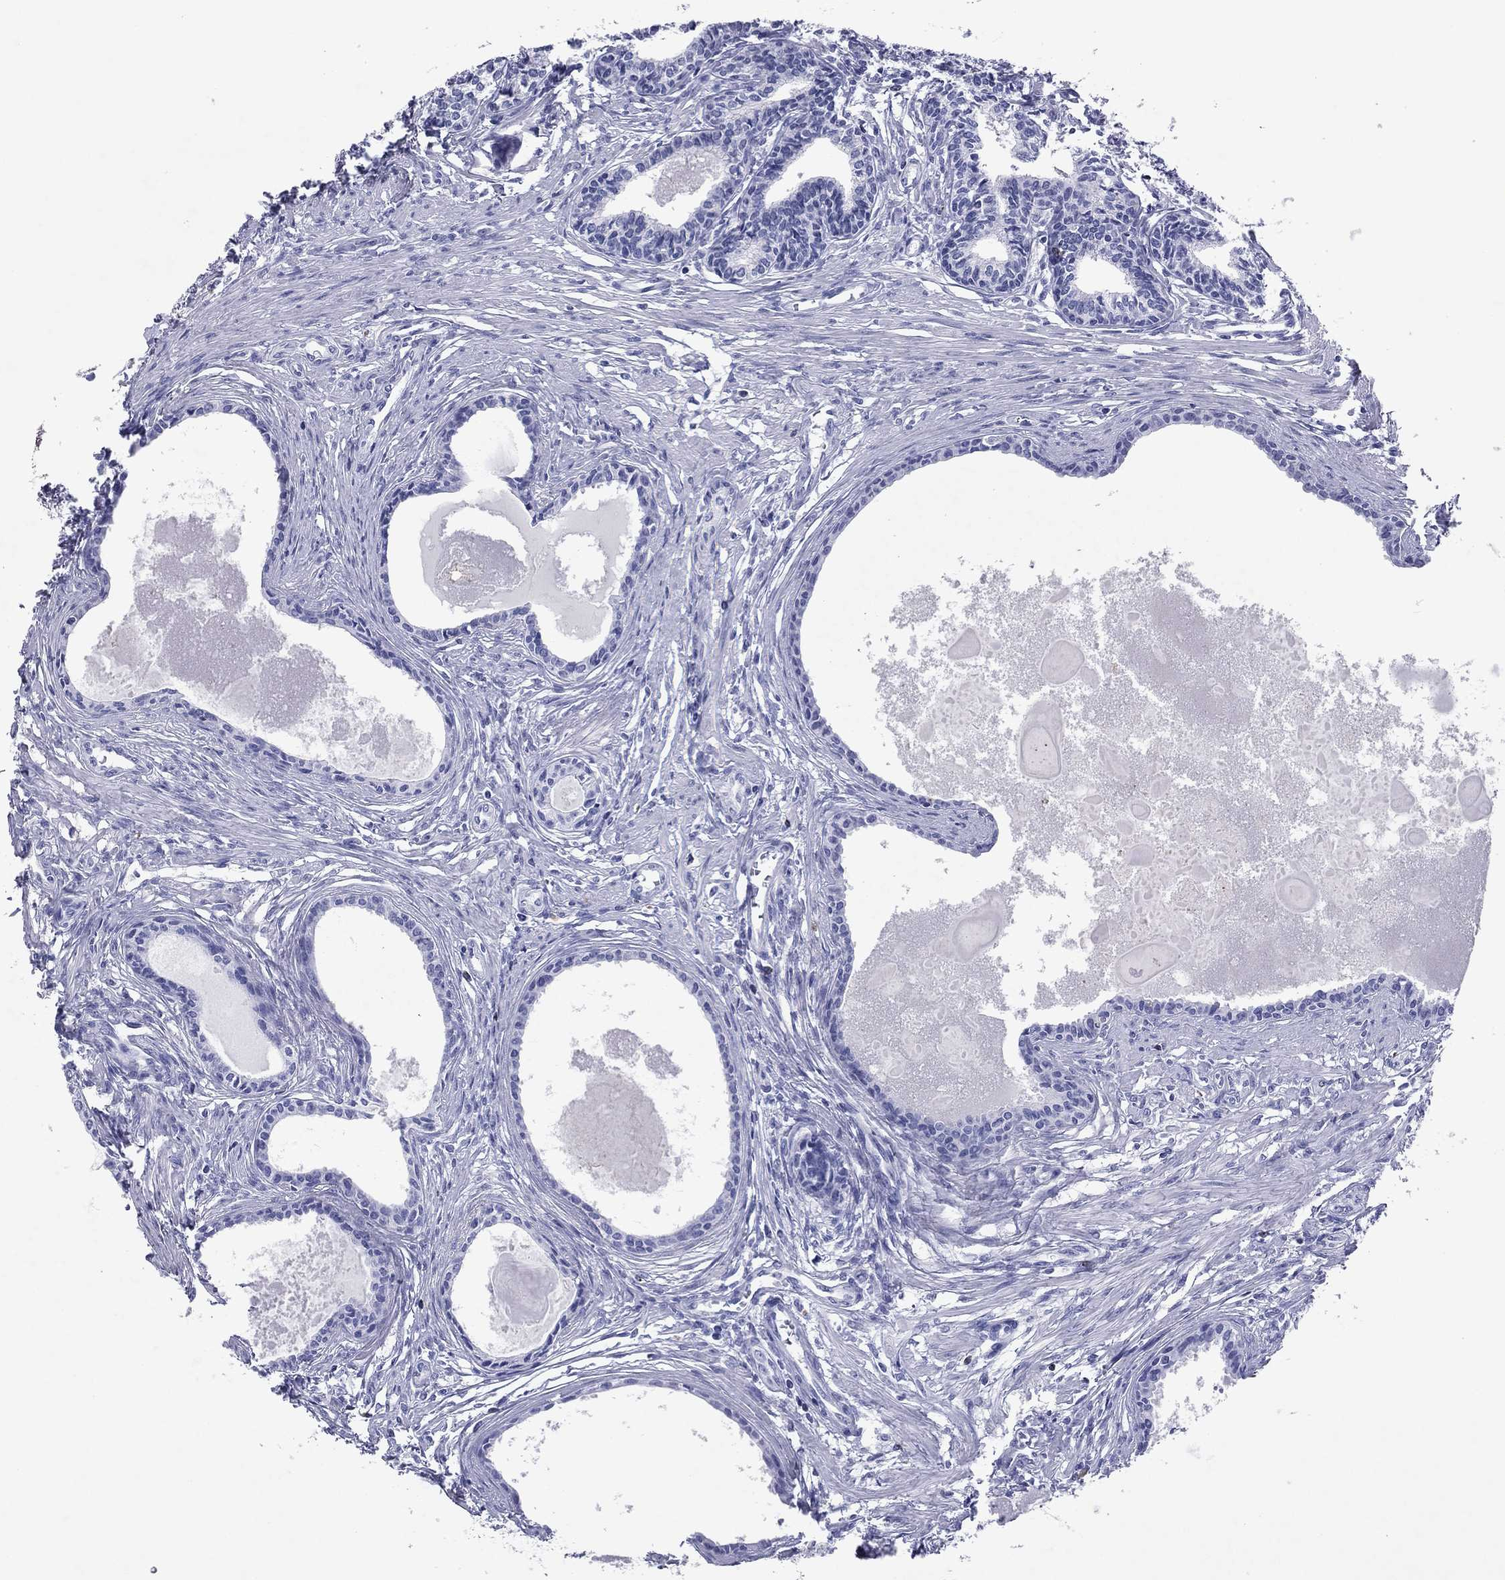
{"staining": {"intensity": "negative", "quantity": "none", "location": "none"}, "tissue": "prostate", "cell_type": "Glandular cells", "image_type": "normal", "snomed": [{"axis": "morphology", "description": "Normal tissue, NOS"}, {"axis": "topography", "description": "Prostate"}], "caption": "Immunohistochemistry of unremarkable prostate reveals no positivity in glandular cells.", "gene": "GZMK", "patient": {"sex": "male", "age": 60}}